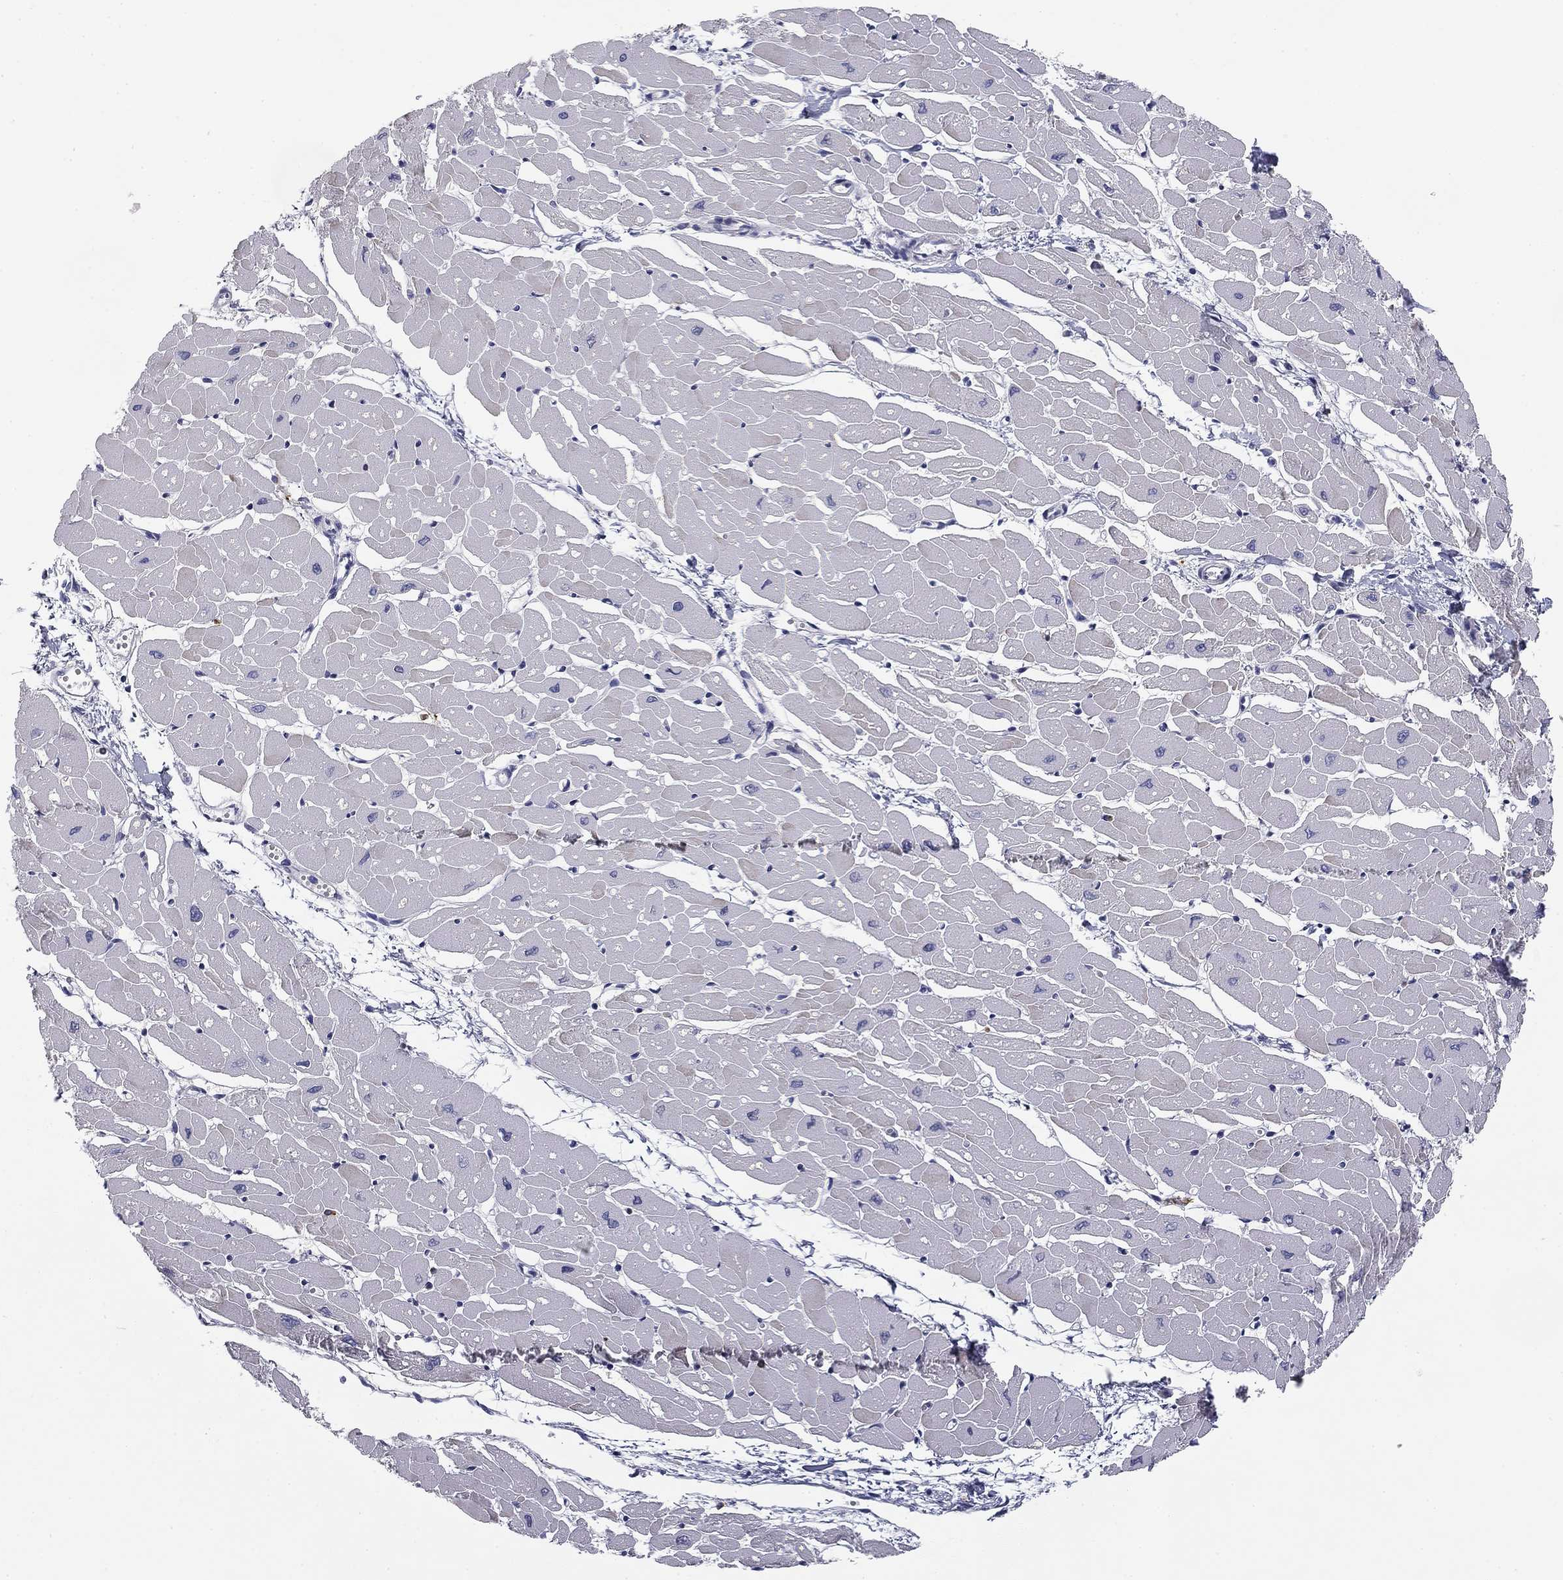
{"staining": {"intensity": "negative", "quantity": "none", "location": "none"}, "tissue": "heart muscle", "cell_type": "Cardiomyocytes", "image_type": "normal", "snomed": [{"axis": "morphology", "description": "Normal tissue, NOS"}, {"axis": "topography", "description": "Heart"}], "caption": "IHC of normal heart muscle demonstrates no expression in cardiomyocytes.", "gene": "TRAT1", "patient": {"sex": "male", "age": 57}}